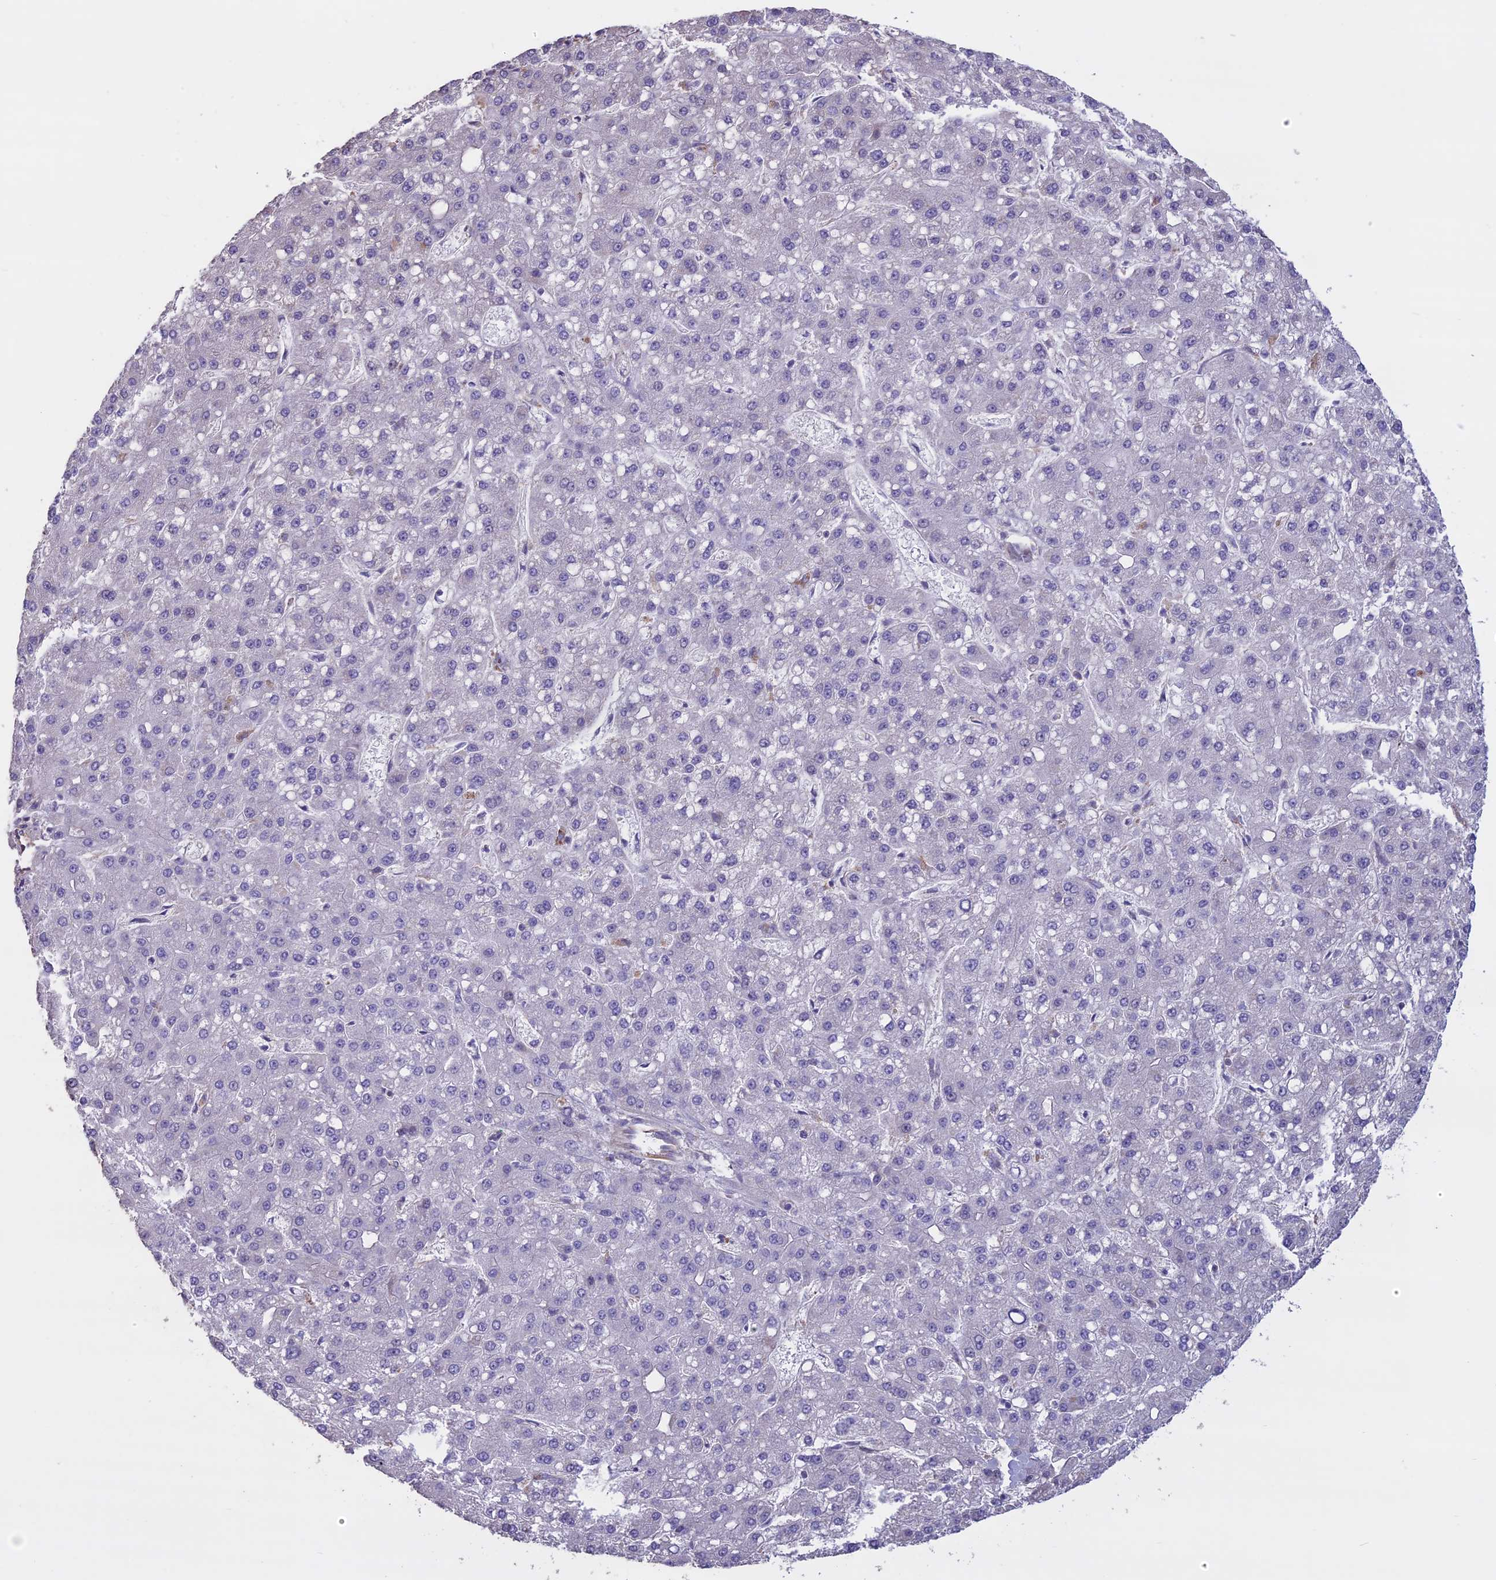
{"staining": {"intensity": "negative", "quantity": "none", "location": "none"}, "tissue": "liver cancer", "cell_type": "Tumor cells", "image_type": "cancer", "snomed": [{"axis": "morphology", "description": "Carcinoma, Hepatocellular, NOS"}, {"axis": "topography", "description": "Liver"}], "caption": "An IHC histopathology image of liver cancer (hepatocellular carcinoma) is shown. There is no staining in tumor cells of liver cancer (hepatocellular carcinoma). Nuclei are stained in blue.", "gene": "CCDC148", "patient": {"sex": "male", "age": 67}}